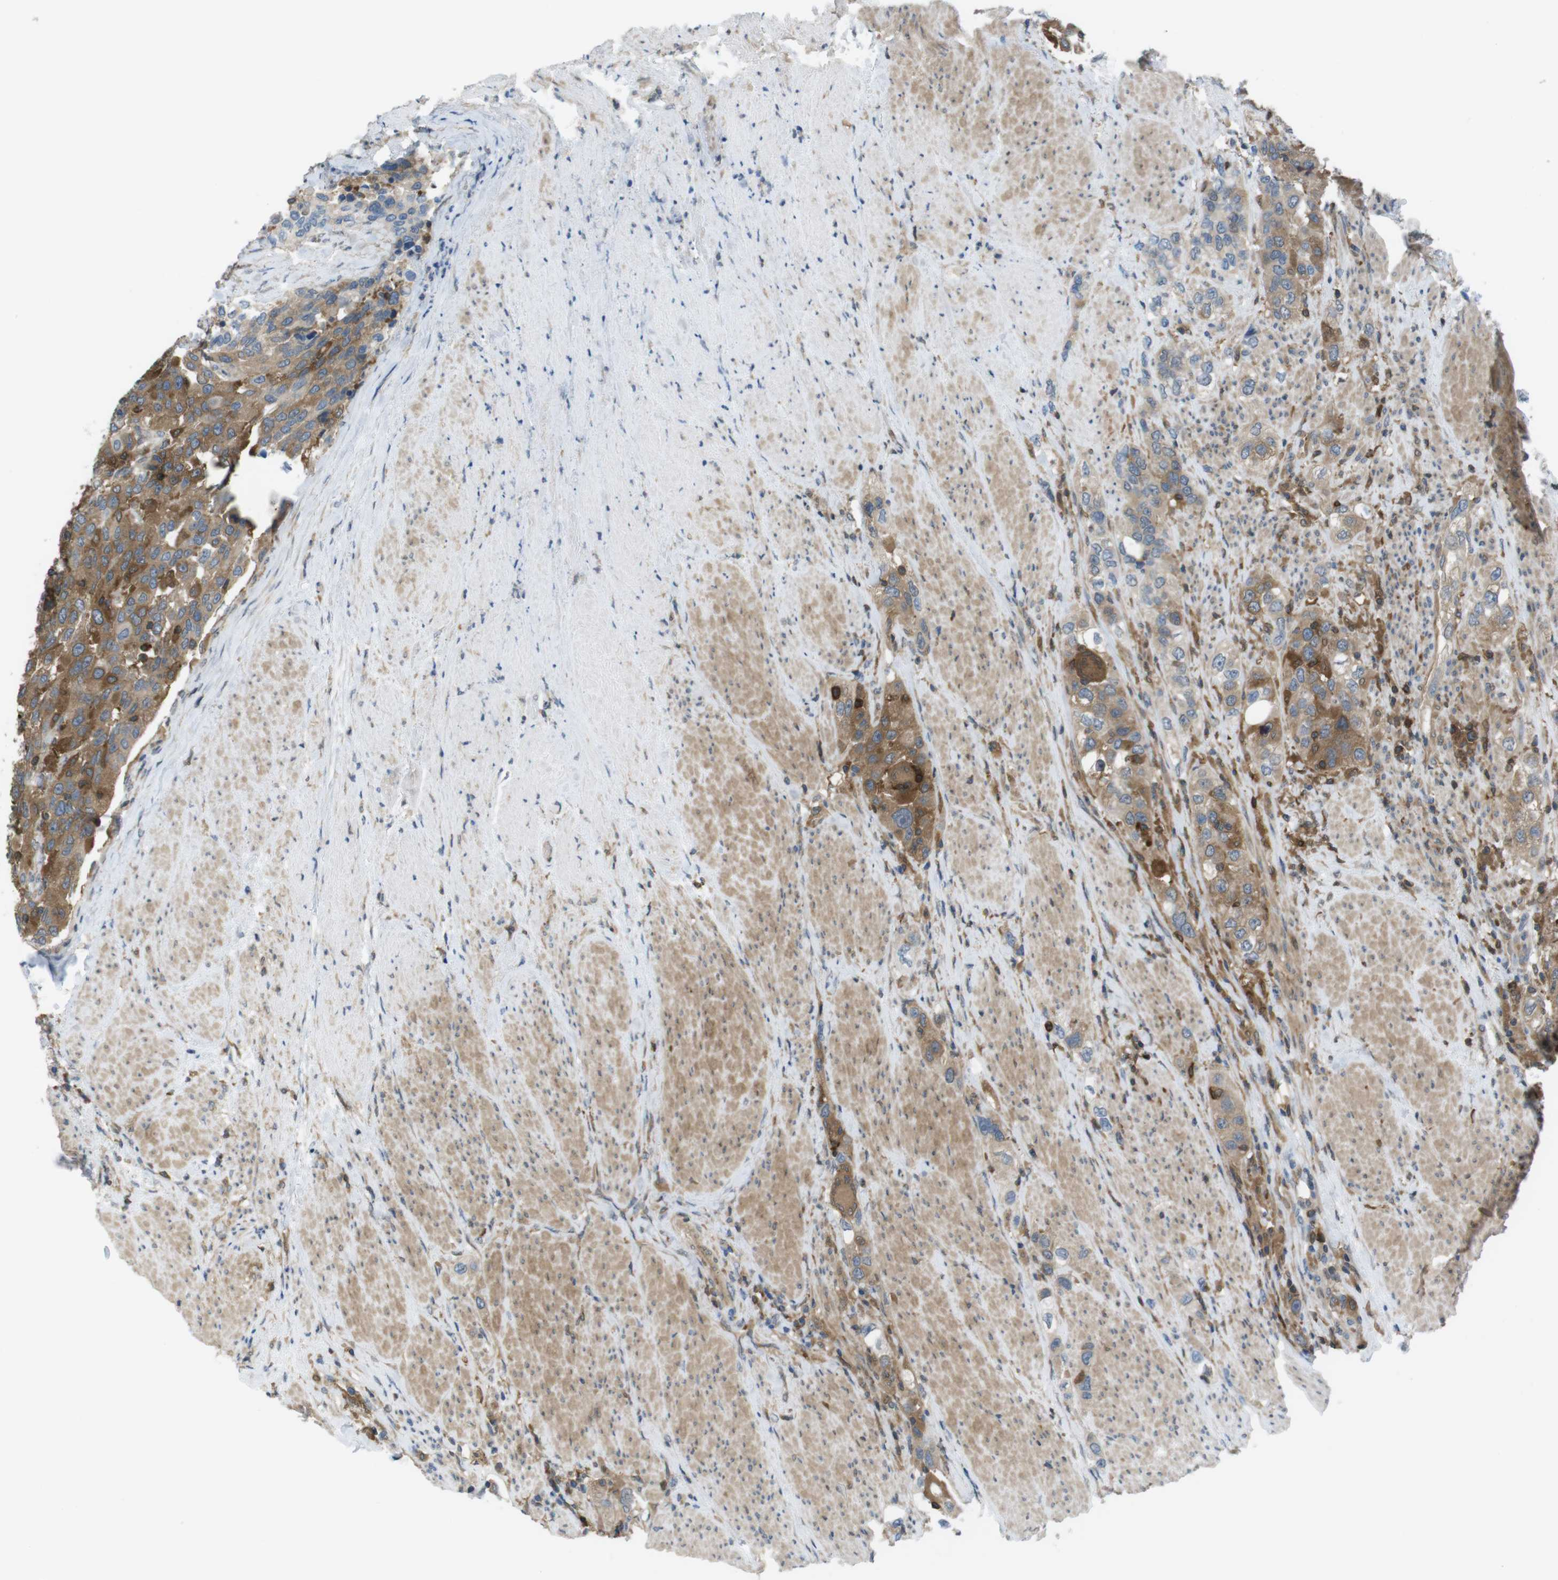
{"staining": {"intensity": "moderate", "quantity": ">75%", "location": "cytoplasmic/membranous"}, "tissue": "urothelial cancer", "cell_type": "Tumor cells", "image_type": "cancer", "snomed": [{"axis": "morphology", "description": "Urothelial carcinoma, High grade"}, {"axis": "topography", "description": "Urinary bladder"}], "caption": "High-grade urothelial carcinoma stained with DAB immunohistochemistry displays medium levels of moderate cytoplasmic/membranous positivity in about >75% of tumor cells. Using DAB (brown) and hematoxylin (blue) stains, captured at high magnification using brightfield microscopy.", "gene": "MTHFD1", "patient": {"sex": "female", "age": 80}}